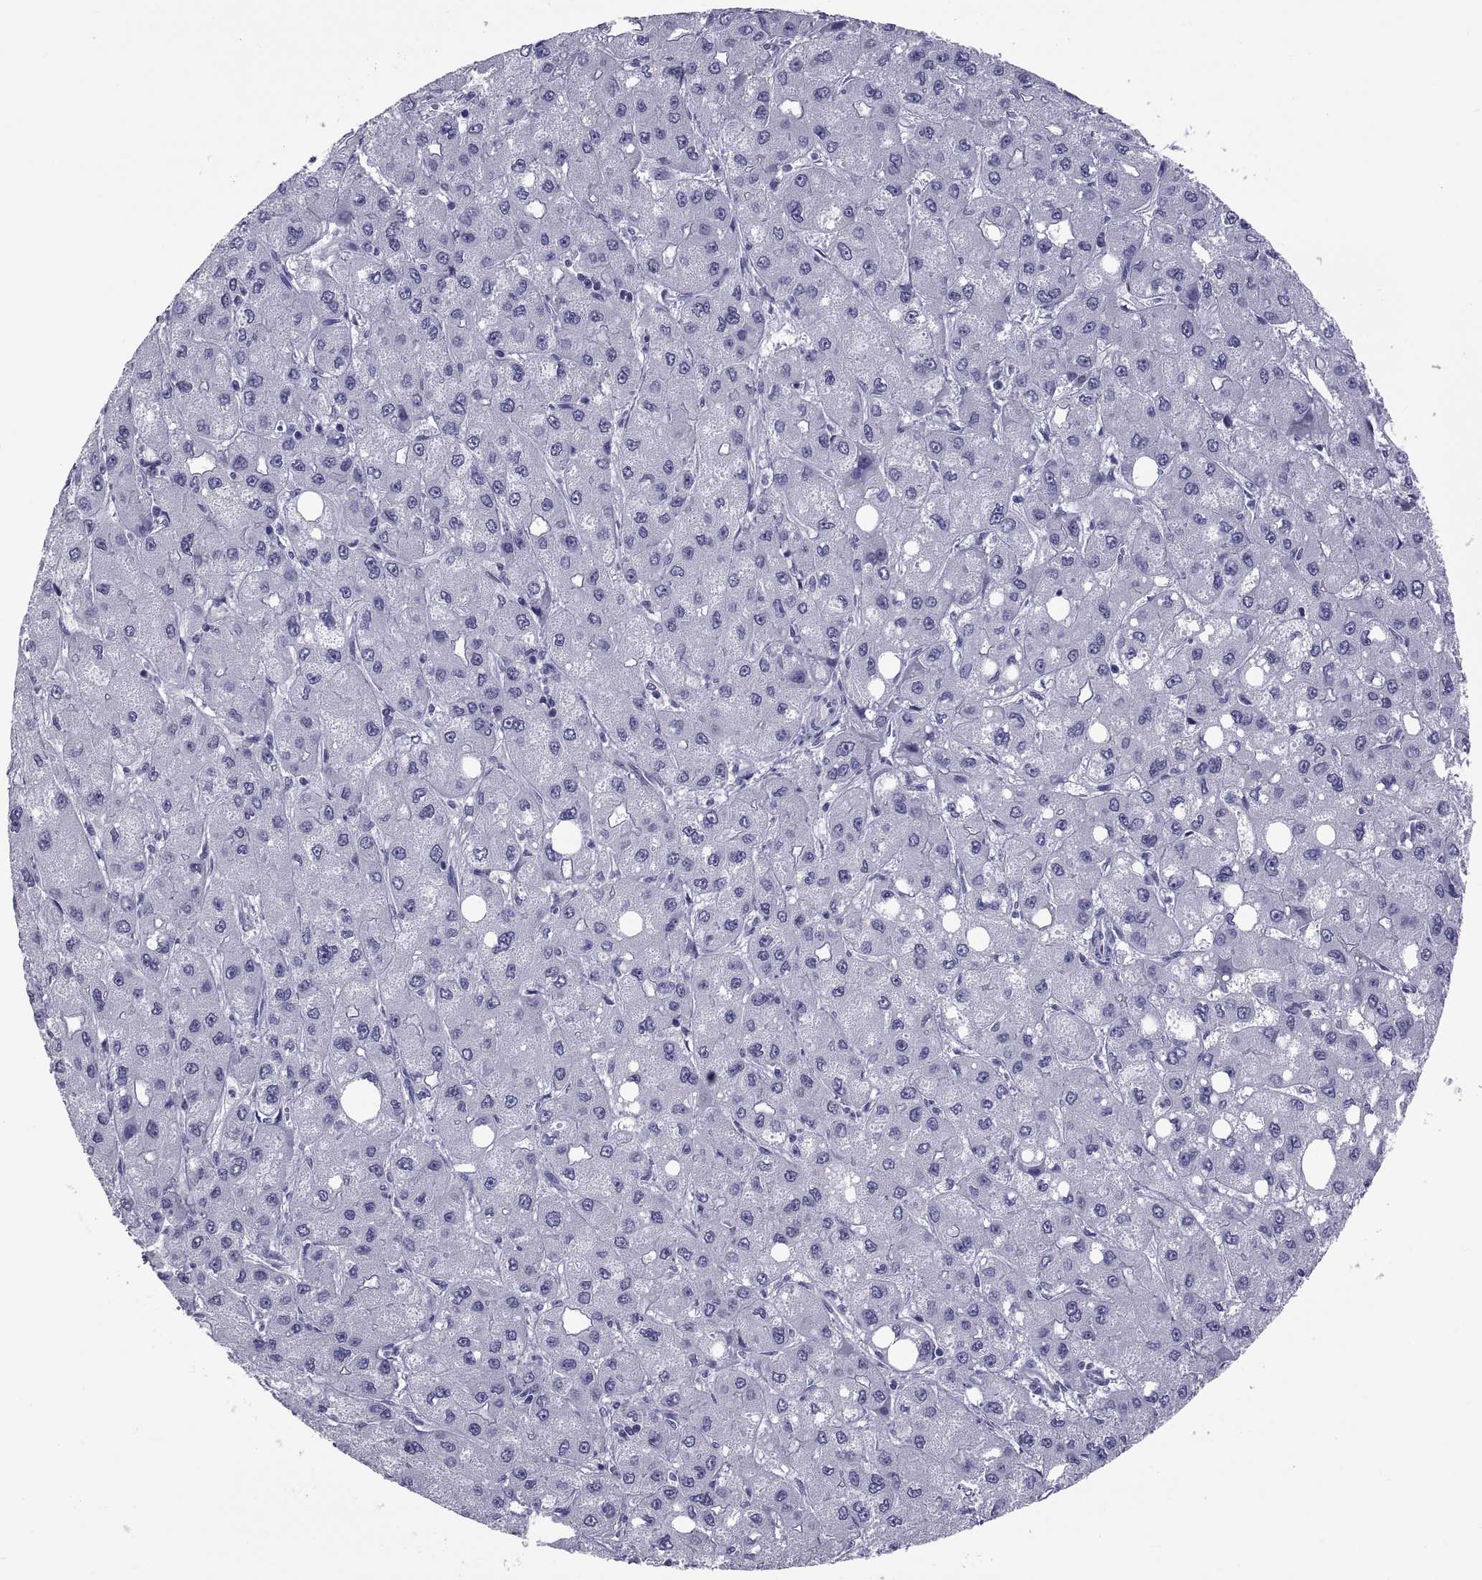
{"staining": {"intensity": "negative", "quantity": "none", "location": "none"}, "tissue": "liver cancer", "cell_type": "Tumor cells", "image_type": "cancer", "snomed": [{"axis": "morphology", "description": "Carcinoma, Hepatocellular, NOS"}, {"axis": "topography", "description": "Liver"}], "caption": "Immunohistochemical staining of human liver cancer shows no significant expression in tumor cells.", "gene": "TGFBR3L", "patient": {"sex": "male", "age": 73}}